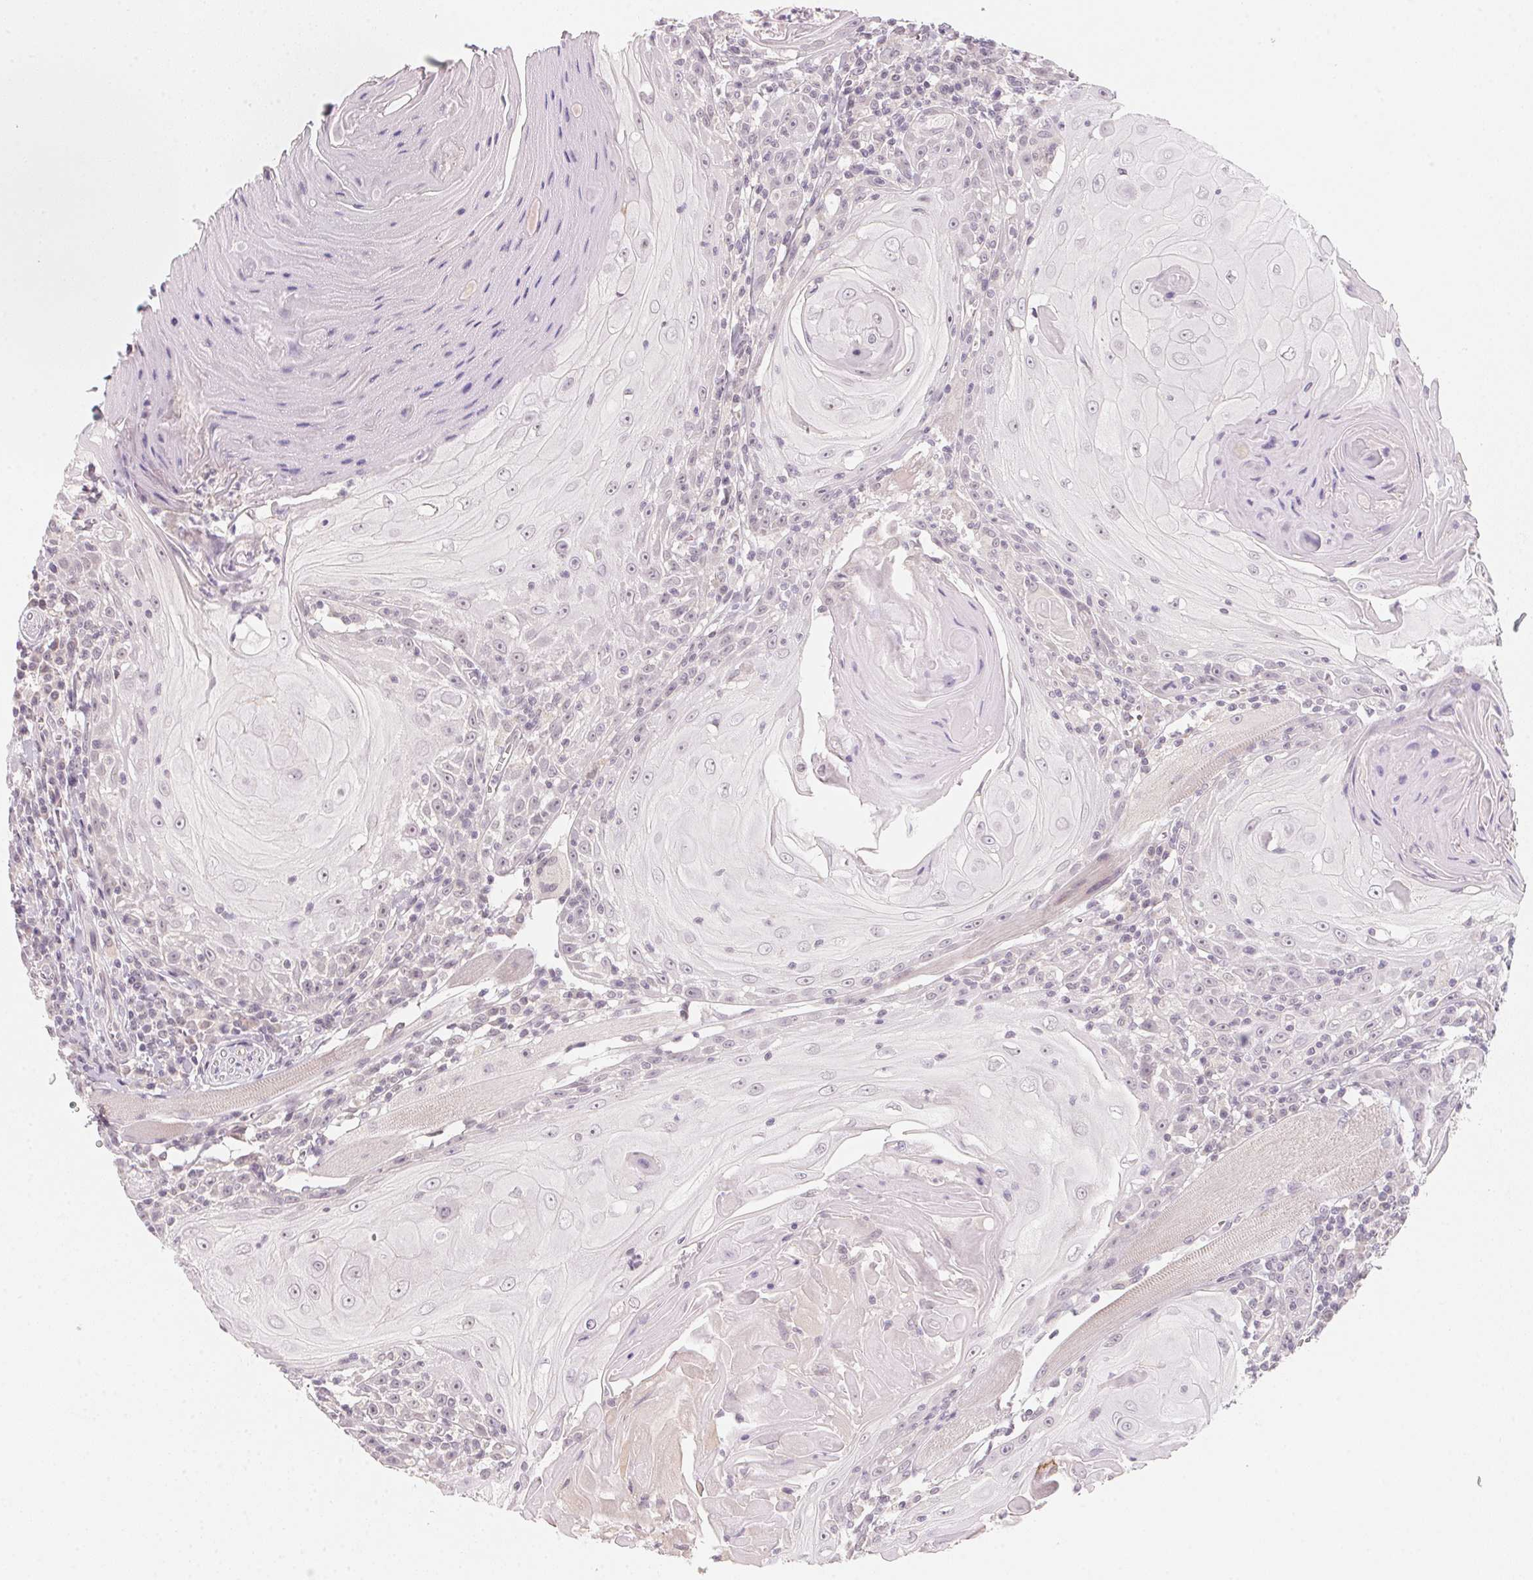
{"staining": {"intensity": "negative", "quantity": "none", "location": "none"}, "tissue": "head and neck cancer", "cell_type": "Tumor cells", "image_type": "cancer", "snomed": [{"axis": "morphology", "description": "Squamous cell carcinoma, NOS"}, {"axis": "topography", "description": "Head-Neck"}], "caption": "Image shows no protein expression in tumor cells of head and neck squamous cell carcinoma tissue.", "gene": "ANKRD31", "patient": {"sex": "male", "age": 52}}